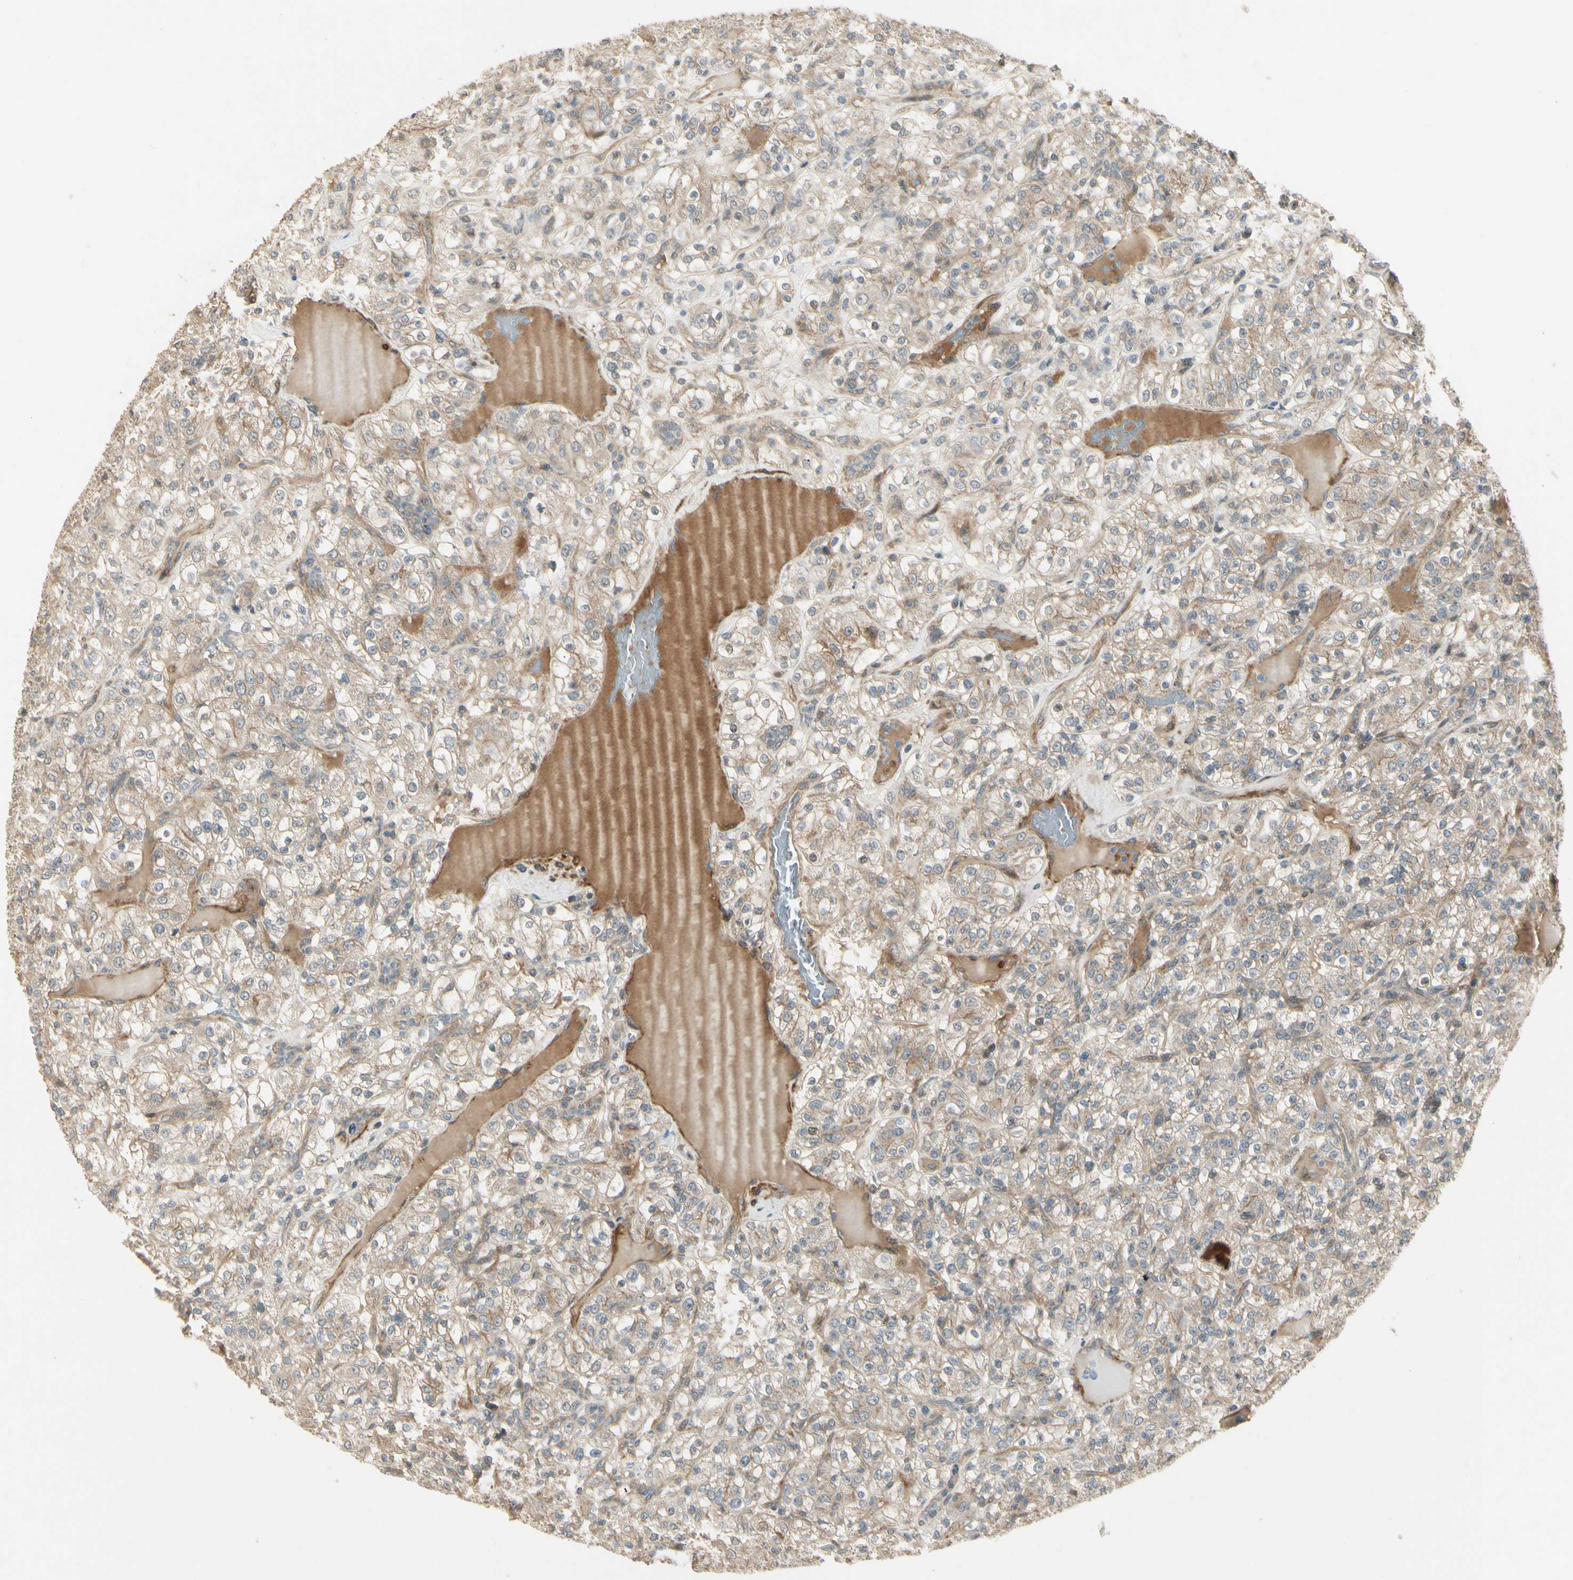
{"staining": {"intensity": "weak", "quantity": ">75%", "location": "cytoplasmic/membranous"}, "tissue": "renal cancer", "cell_type": "Tumor cells", "image_type": "cancer", "snomed": [{"axis": "morphology", "description": "Normal tissue, NOS"}, {"axis": "morphology", "description": "Adenocarcinoma, NOS"}, {"axis": "topography", "description": "Kidney"}], "caption": "Human renal cancer stained for a protein (brown) exhibits weak cytoplasmic/membranous positive expression in about >75% of tumor cells.", "gene": "ACVR1", "patient": {"sex": "female", "age": 72}}